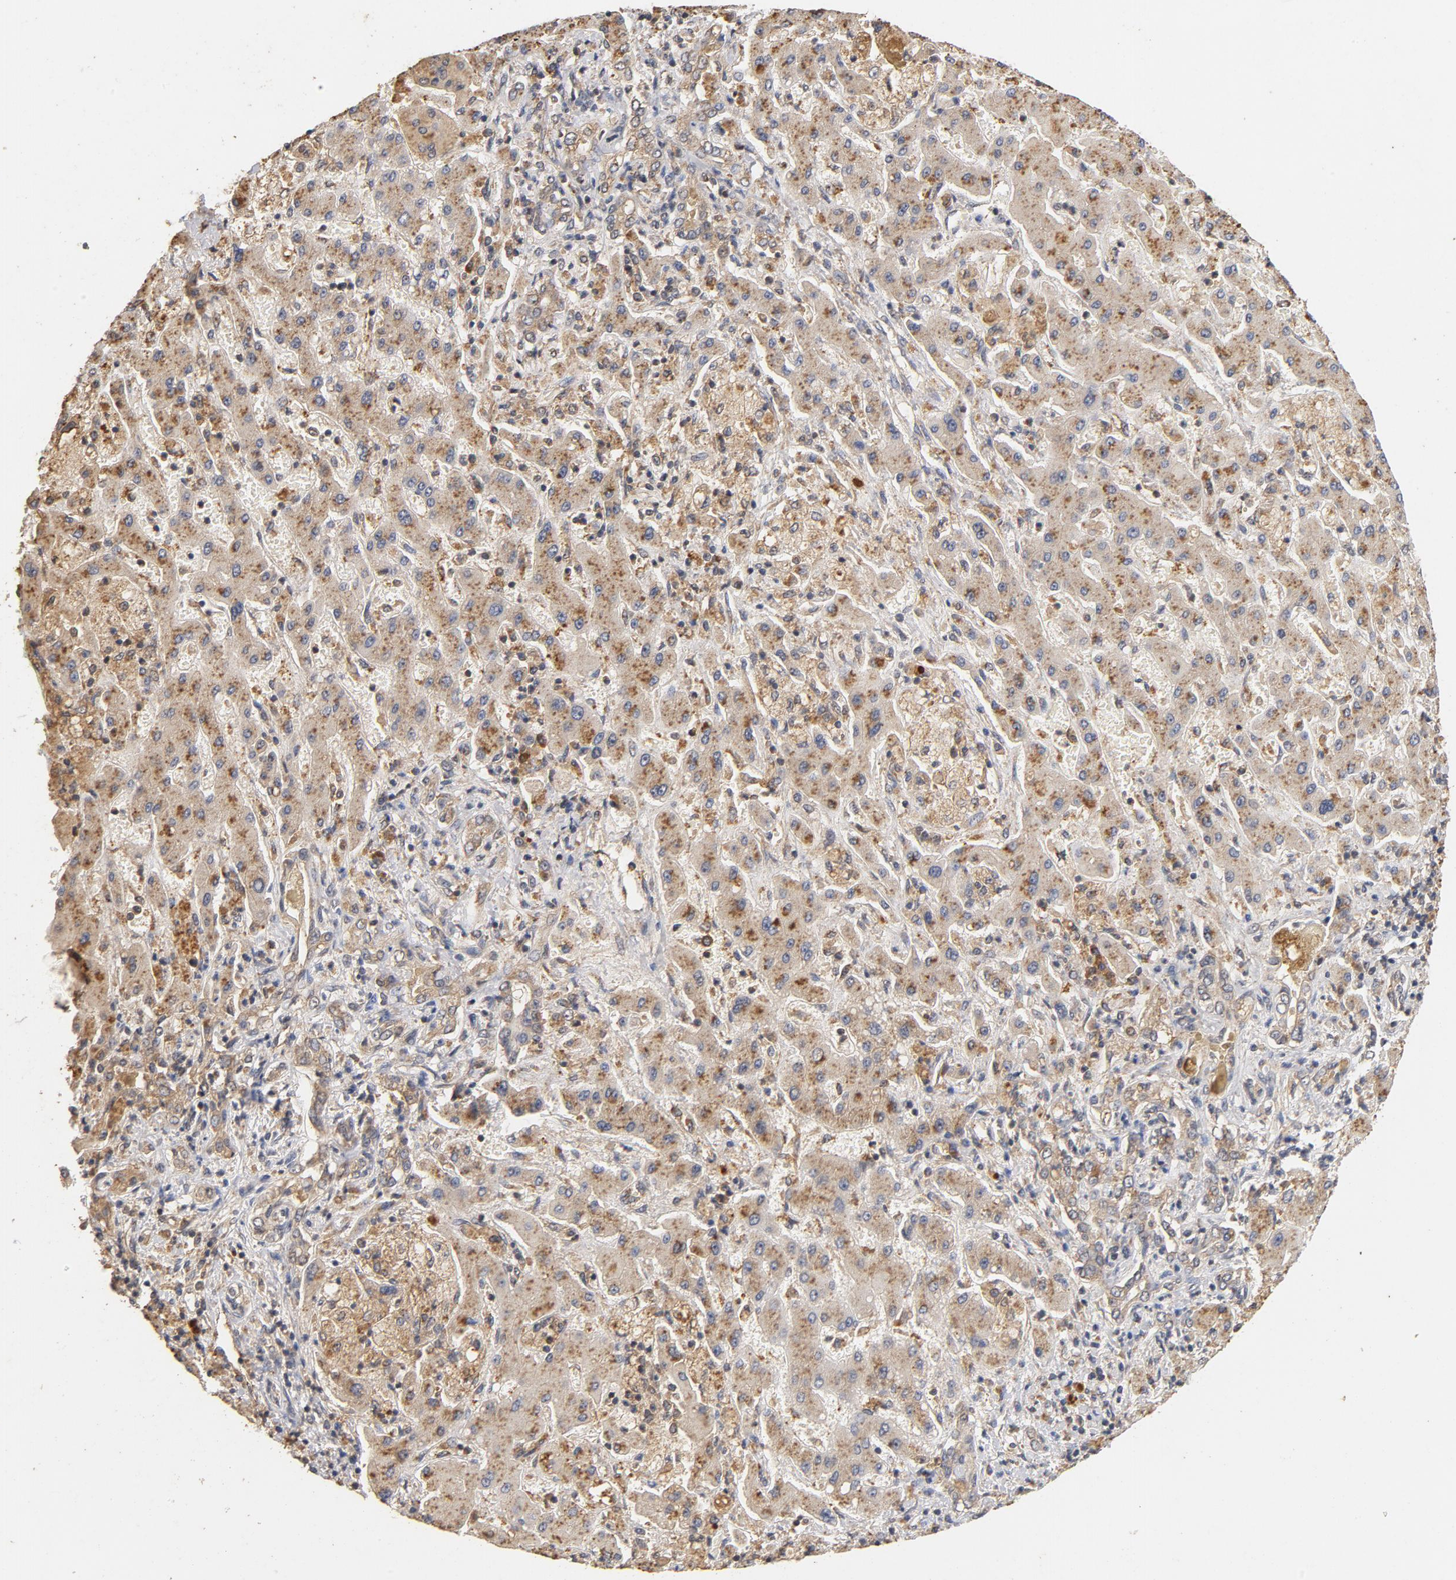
{"staining": {"intensity": "moderate", "quantity": ">75%", "location": "cytoplasmic/membranous"}, "tissue": "liver cancer", "cell_type": "Tumor cells", "image_type": "cancer", "snomed": [{"axis": "morphology", "description": "Cholangiocarcinoma"}, {"axis": "topography", "description": "Liver"}], "caption": "The immunohistochemical stain highlights moderate cytoplasmic/membranous expression in tumor cells of liver cancer (cholangiocarcinoma) tissue. The protein is shown in brown color, while the nuclei are stained blue.", "gene": "DDX6", "patient": {"sex": "male", "age": 50}}